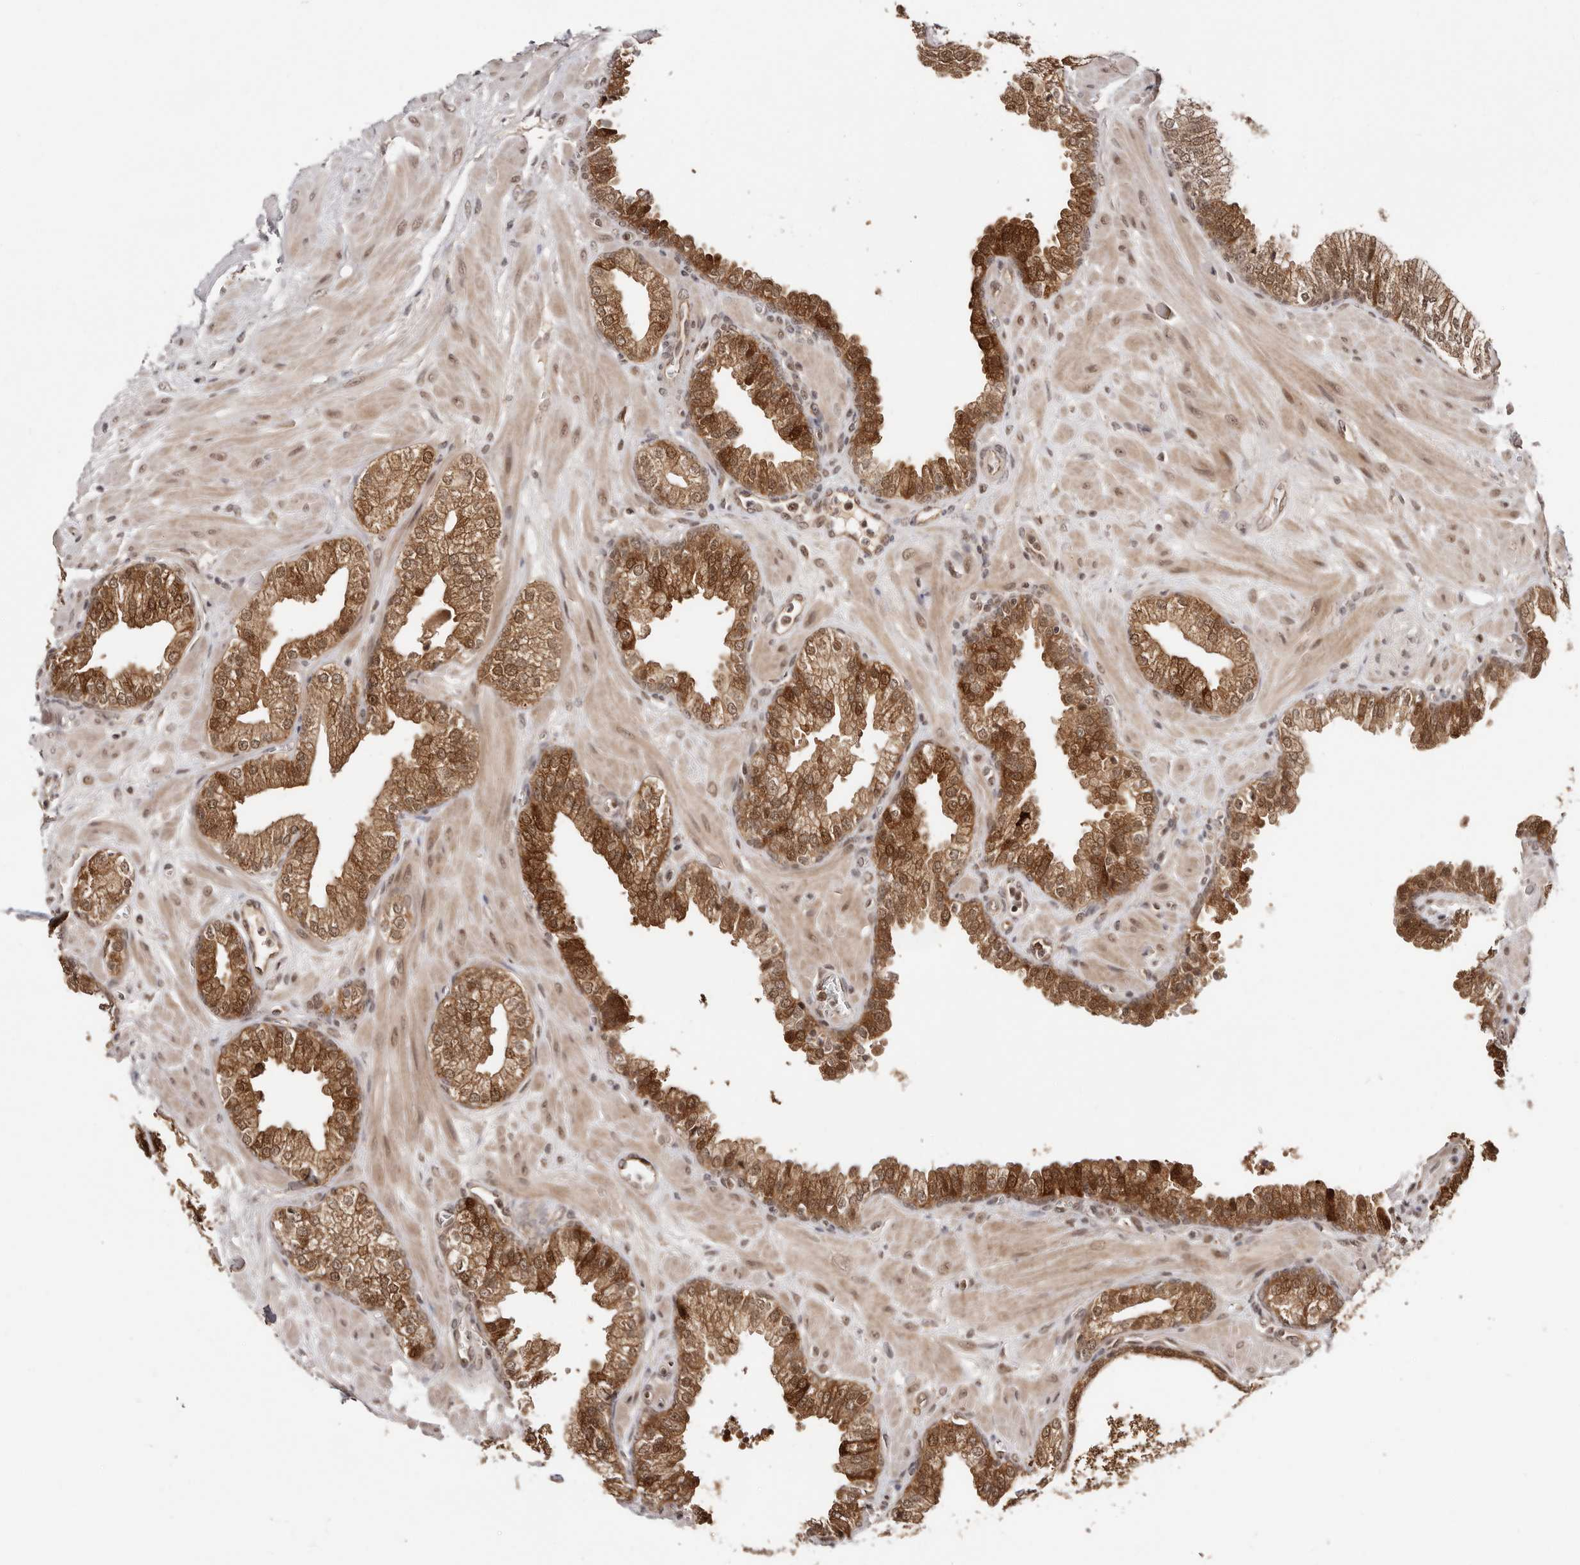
{"staining": {"intensity": "moderate", "quantity": ">75%", "location": "cytoplasmic/membranous,nuclear"}, "tissue": "prostate", "cell_type": "Glandular cells", "image_type": "normal", "snomed": [{"axis": "morphology", "description": "Normal tissue, NOS"}, {"axis": "morphology", "description": "Urothelial carcinoma, Low grade"}, {"axis": "topography", "description": "Urinary bladder"}, {"axis": "topography", "description": "Prostate"}], "caption": "An image showing moderate cytoplasmic/membranous,nuclear expression in approximately >75% of glandular cells in unremarkable prostate, as visualized by brown immunohistochemical staining.", "gene": "MED8", "patient": {"sex": "male", "age": 60}}